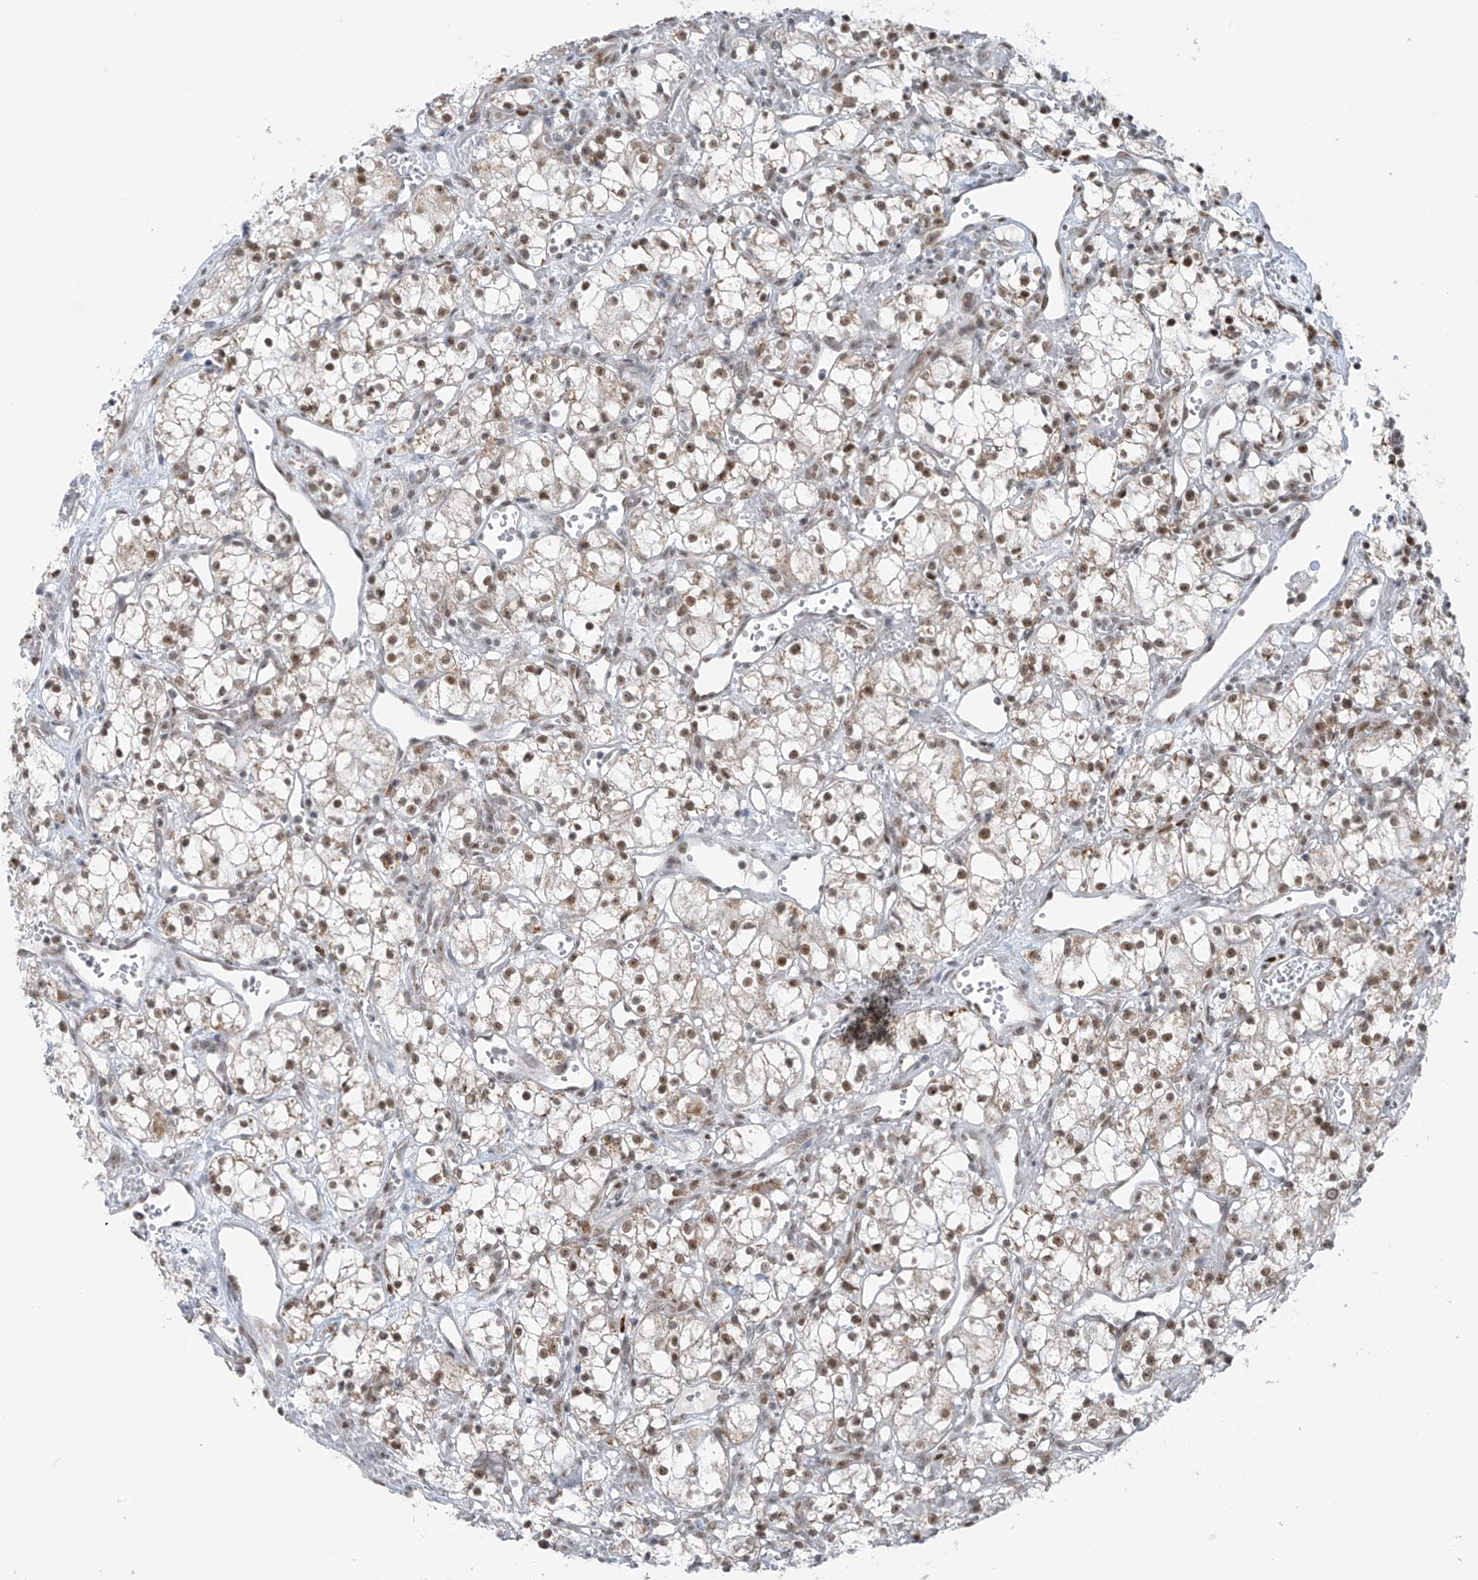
{"staining": {"intensity": "moderate", "quantity": ">75%", "location": "nuclear"}, "tissue": "renal cancer", "cell_type": "Tumor cells", "image_type": "cancer", "snomed": [{"axis": "morphology", "description": "Adenocarcinoma, NOS"}, {"axis": "topography", "description": "Kidney"}], "caption": "This micrograph shows adenocarcinoma (renal) stained with IHC to label a protein in brown. The nuclear of tumor cells show moderate positivity for the protein. Nuclei are counter-stained blue.", "gene": "WRNIP1", "patient": {"sex": "male", "age": 59}}